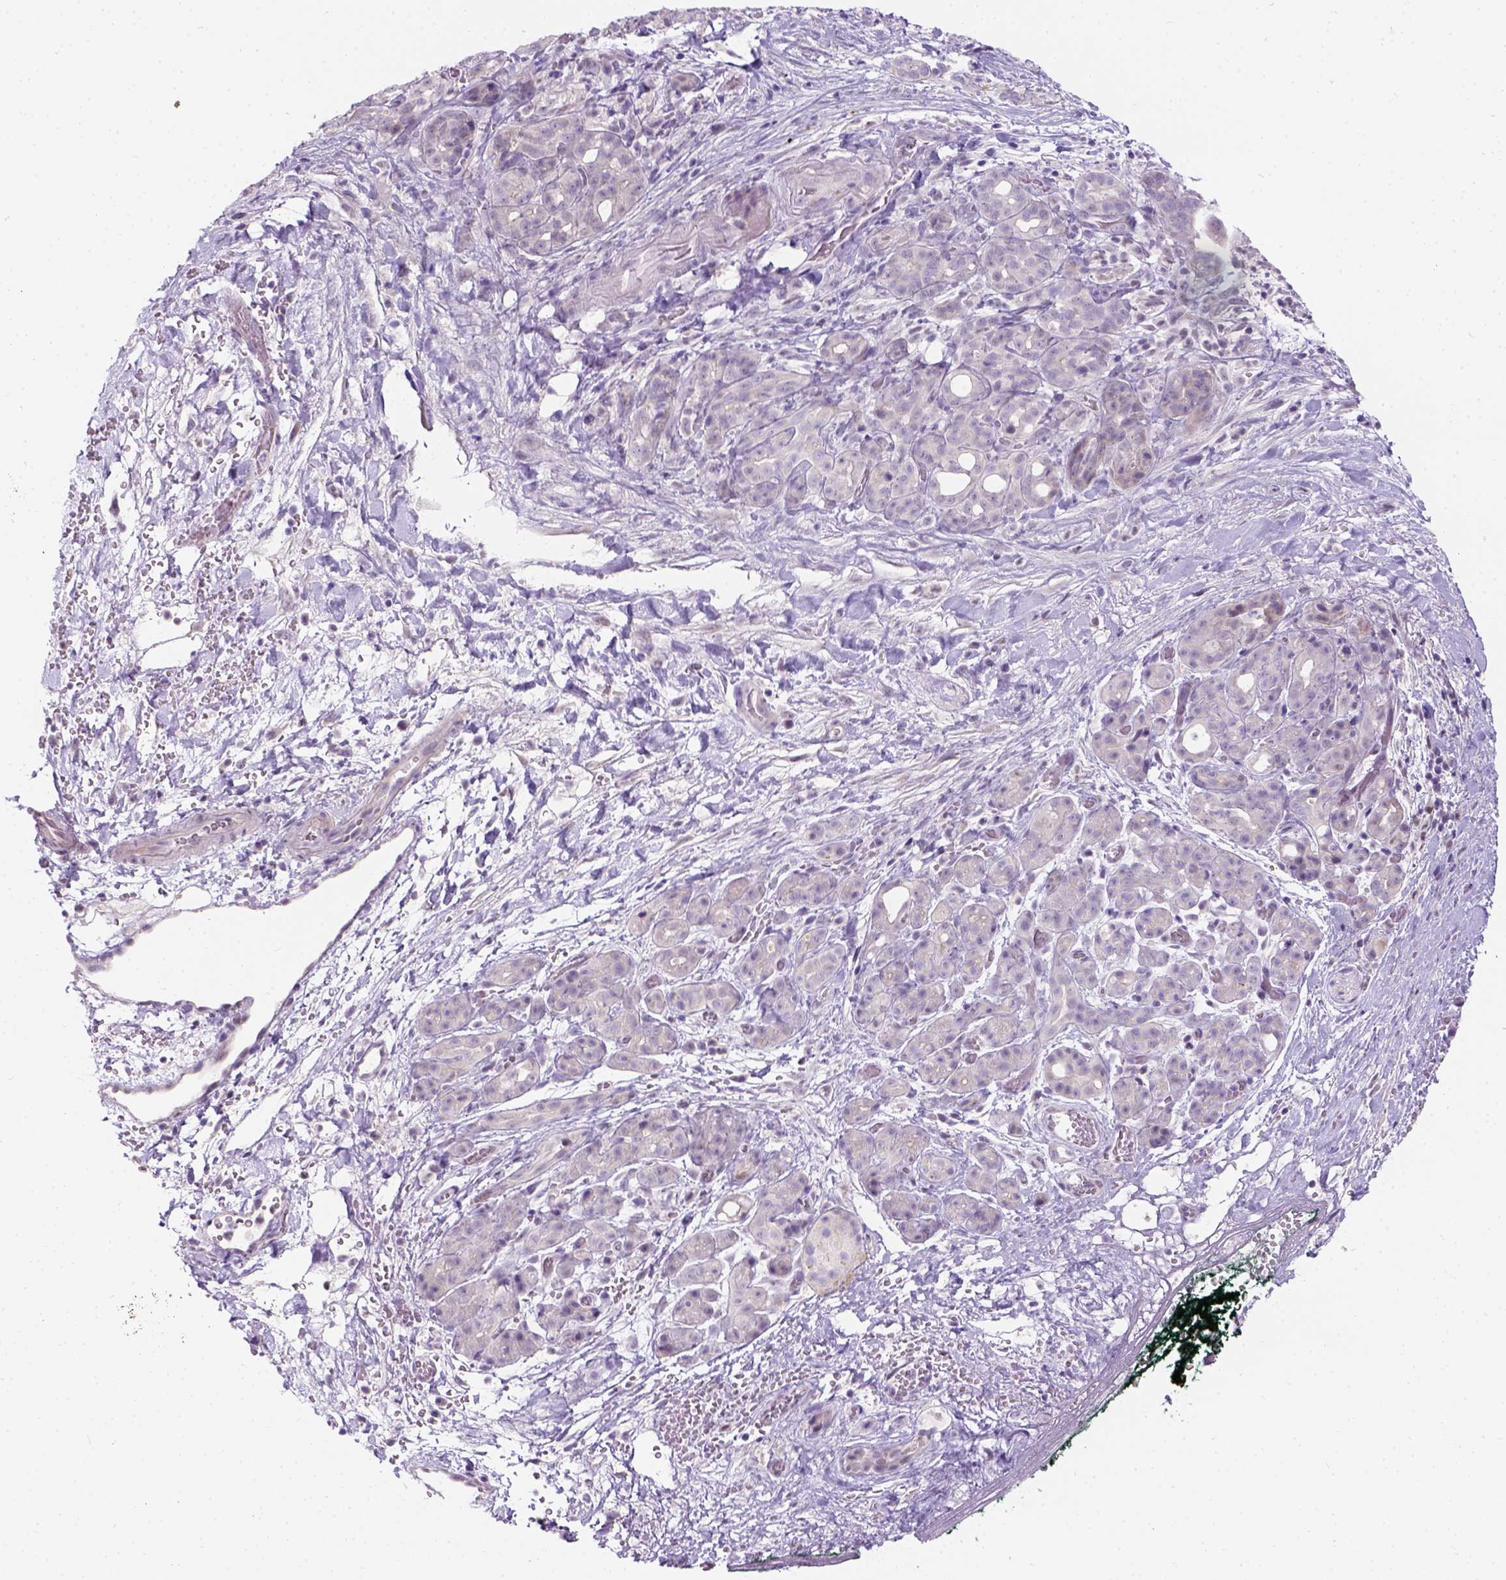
{"staining": {"intensity": "negative", "quantity": "none", "location": "none"}, "tissue": "pancreatic cancer", "cell_type": "Tumor cells", "image_type": "cancer", "snomed": [{"axis": "morphology", "description": "Adenocarcinoma, NOS"}, {"axis": "topography", "description": "Pancreas"}], "caption": "Immunohistochemical staining of human pancreatic cancer shows no significant positivity in tumor cells.", "gene": "C20orf144", "patient": {"sex": "male", "age": 44}}